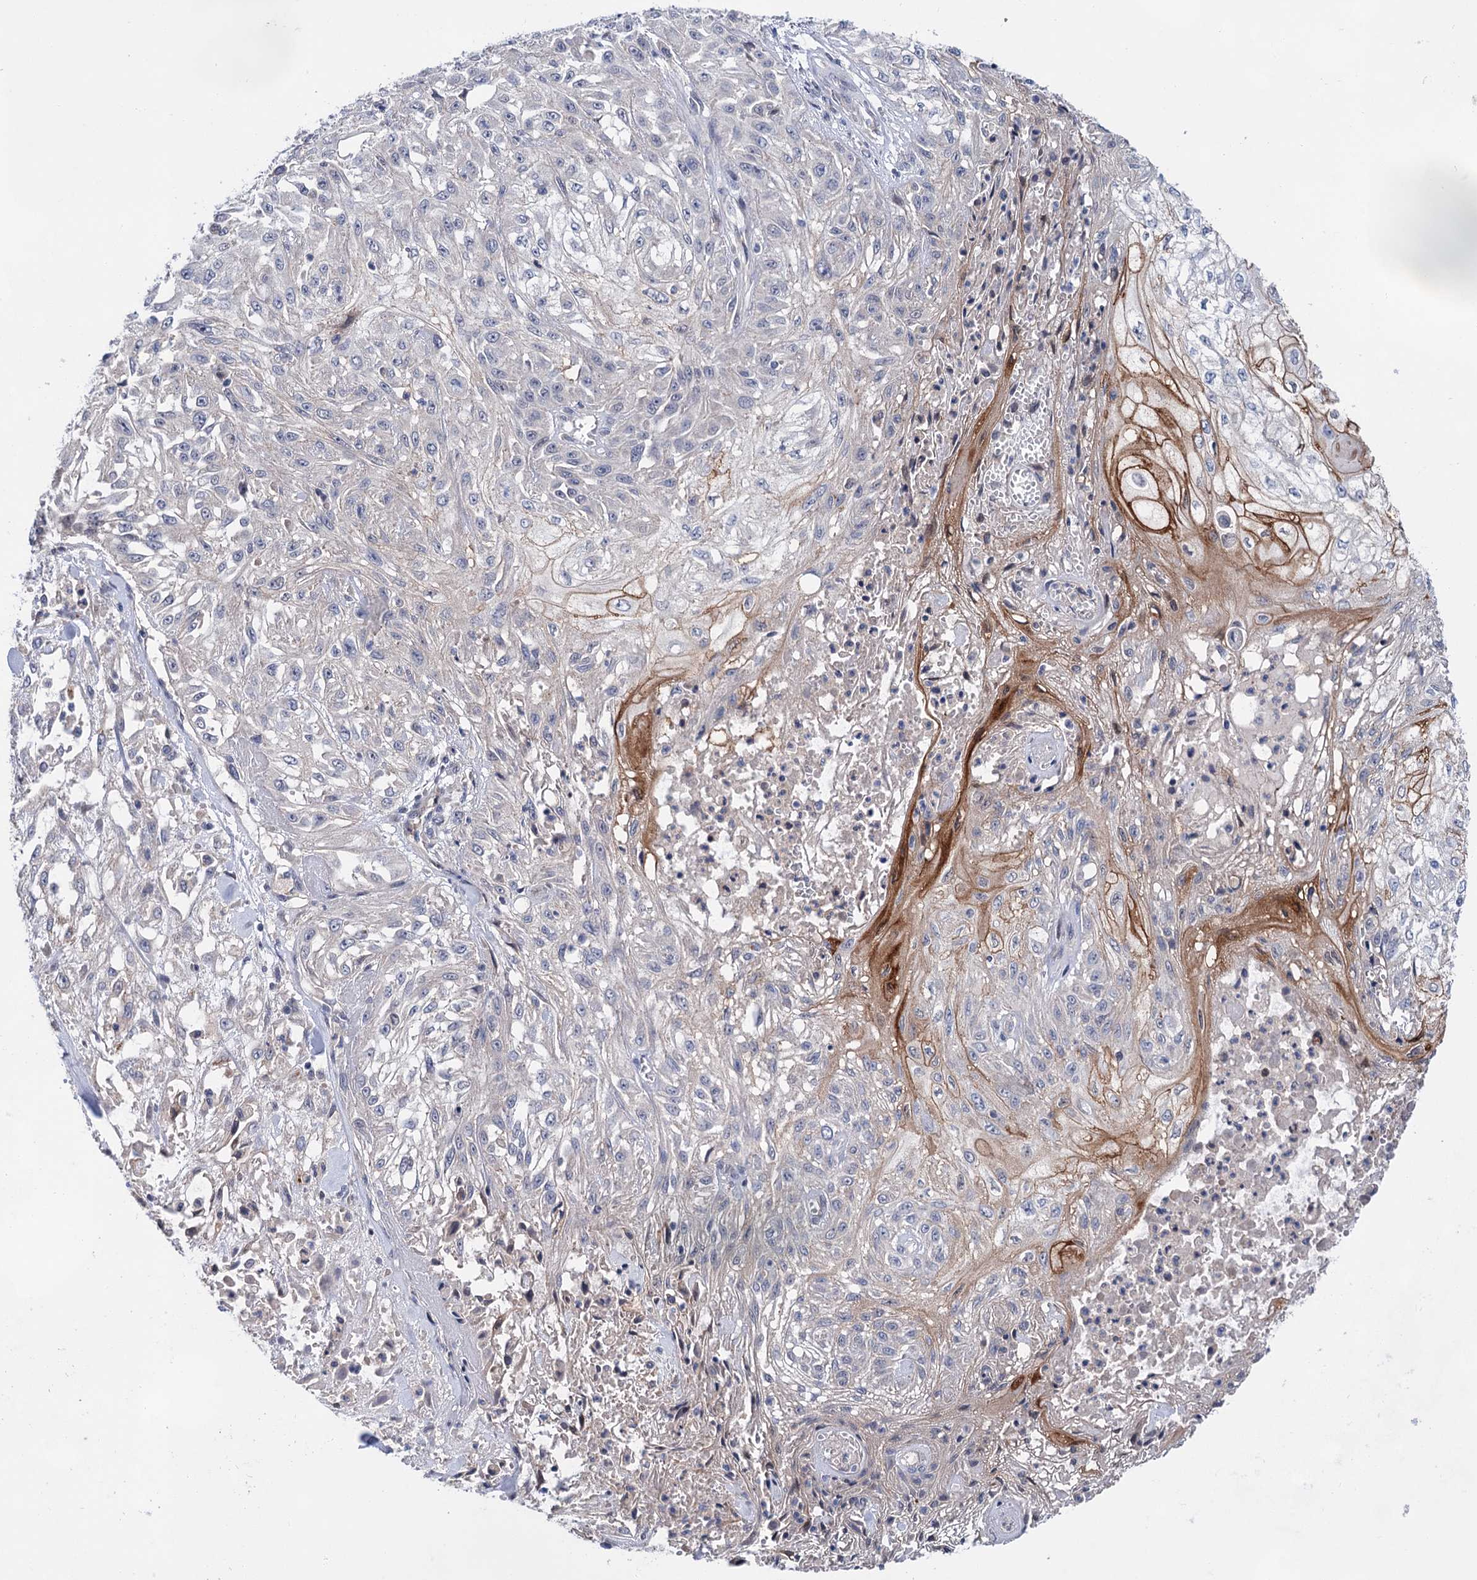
{"staining": {"intensity": "strong", "quantity": "25%-75%", "location": "cytoplasmic/membranous"}, "tissue": "skin cancer", "cell_type": "Tumor cells", "image_type": "cancer", "snomed": [{"axis": "morphology", "description": "Squamous cell carcinoma, NOS"}, {"axis": "morphology", "description": "Squamous cell carcinoma, metastatic, NOS"}, {"axis": "topography", "description": "Skin"}, {"axis": "topography", "description": "Lymph node"}], "caption": "Immunohistochemical staining of human squamous cell carcinoma (skin) reveals strong cytoplasmic/membranous protein staining in about 25%-75% of tumor cells. (IHC, brightfield microscopy, high magnification).", "gene": "MORN3", "patient": {"sex": "male", "age": 75}}